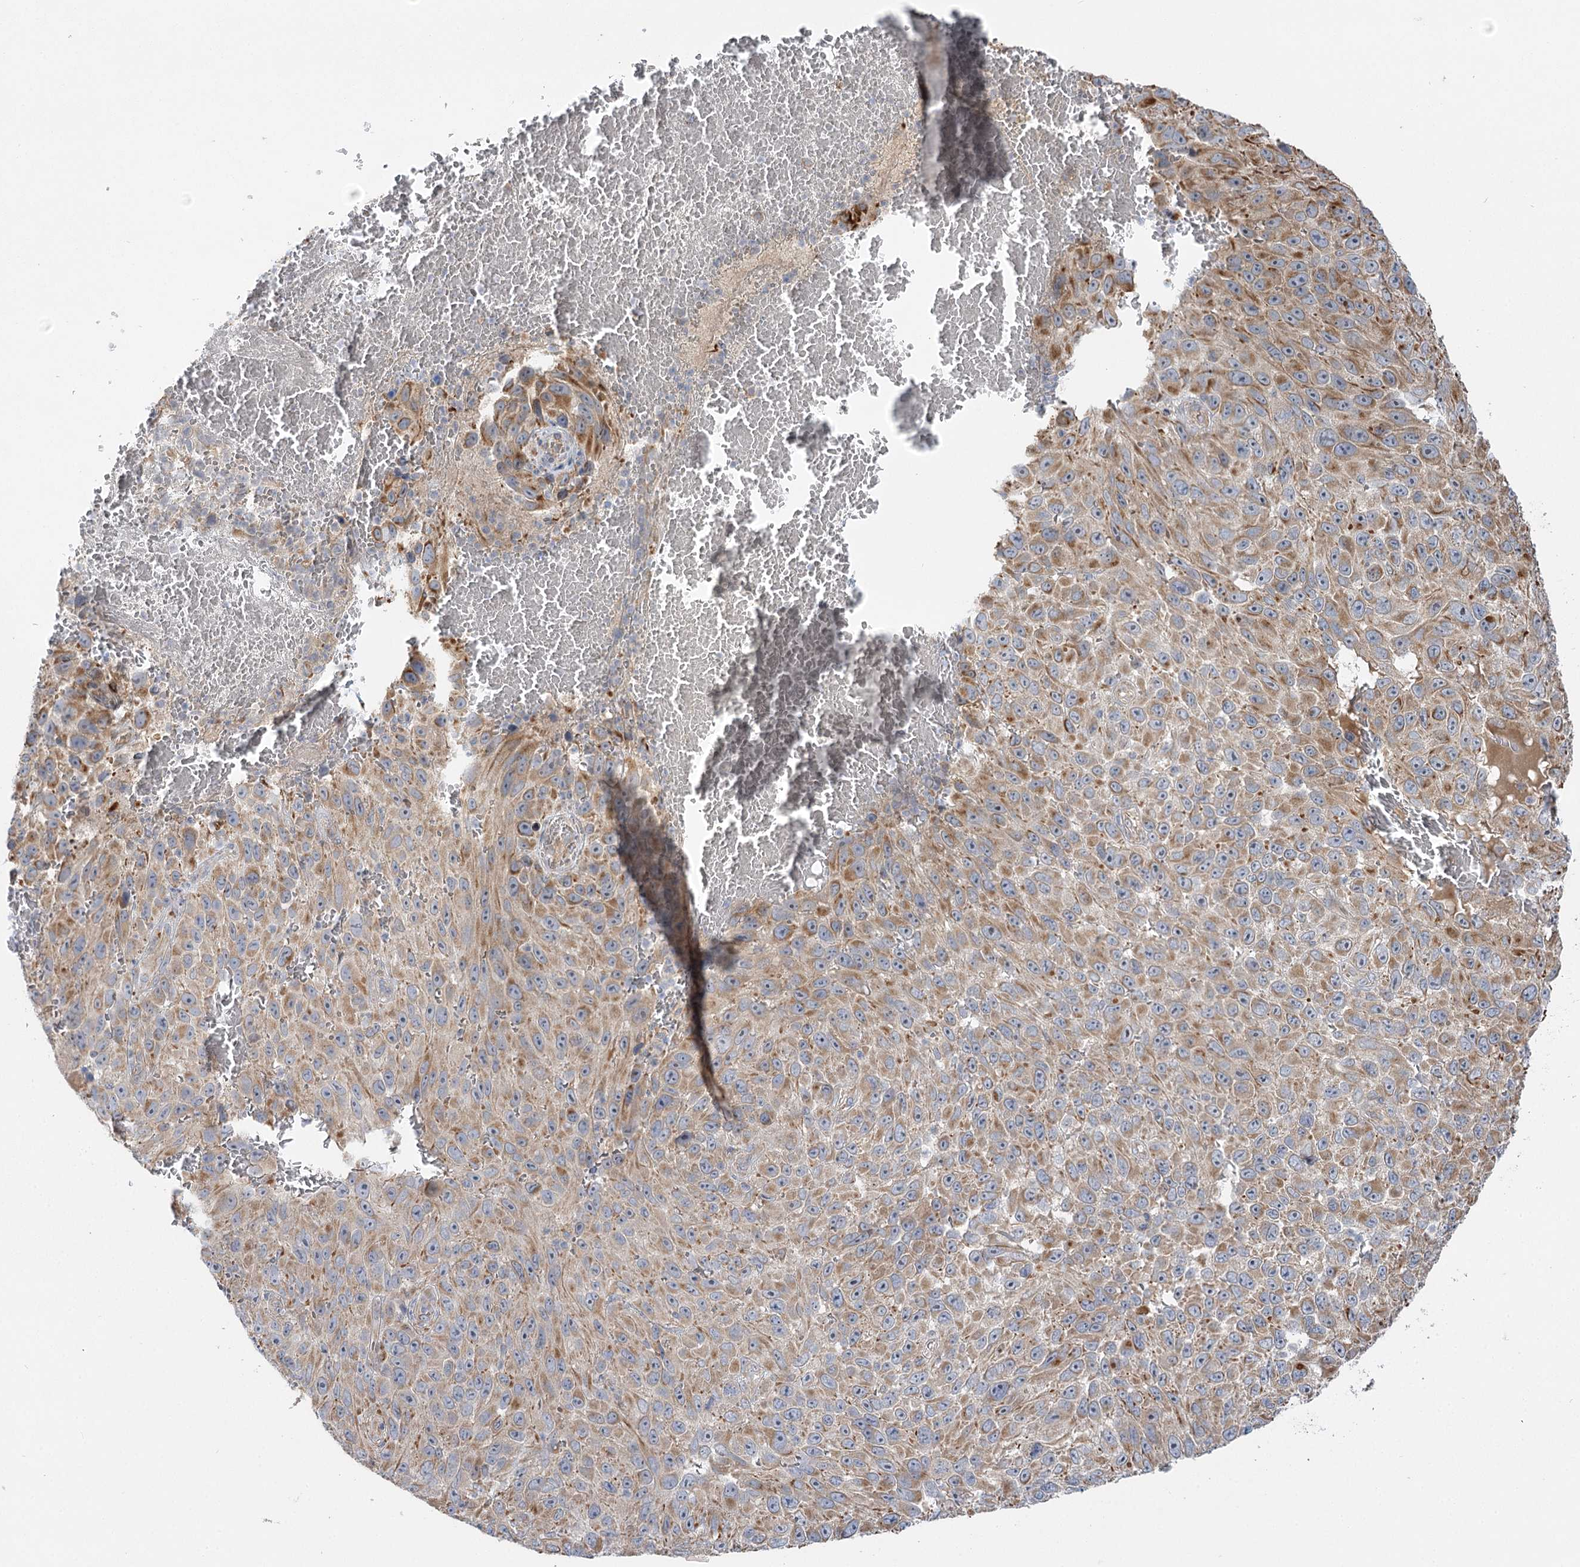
{"staining": {"intensity": "moderate", "quantity": ">75%", "location": "cytoplasmic/membranous"}, "tissue": "melanoma", "cell_type": "Tumor cells", "image_type": "cancer", "snomed": [{"axis": "morphology", "description": "Malignant melanoma, NOS"}, {"axis": "topography", "description": "Skin"}], "caption": "This histopathology image displays immunohistochemistry staining of melanoma, with medium moderate cytoplasmic/membranous expression in approximately >75% of tumor cells.", "gene": "KIAA0825", "patient": {"sex": "female", "age": 96}}